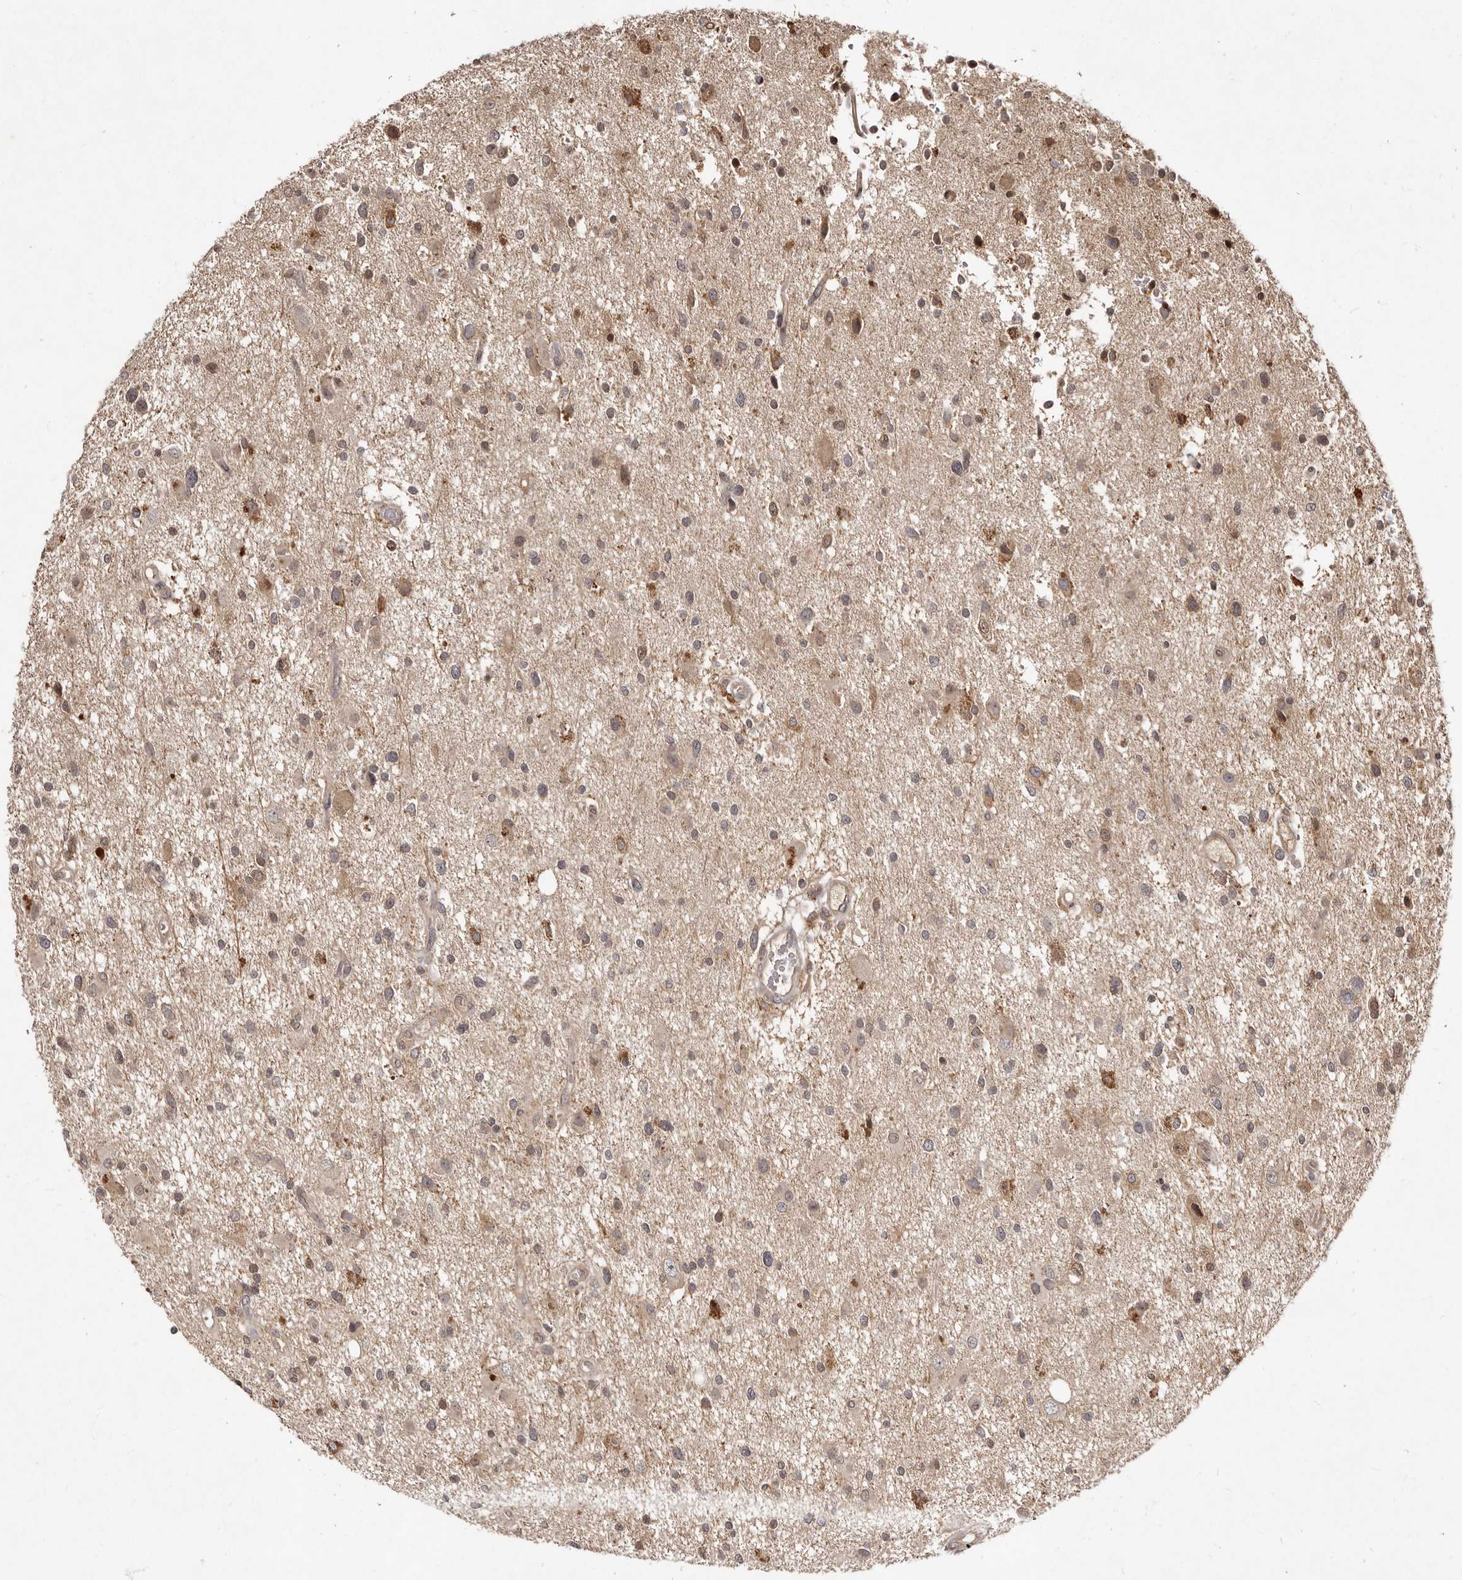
{"staining": {"intensity": "weak", "quantity": "<25%", "location": "cytoplasmic/membranous"}, "tissue": "glioma", "cell_type": "Tumor cells", "image_type": "cancer", "snomed": [{"axis": "morphology", "description": "Glioma, malignant, High grade"}, {"axis": "topography", "description": "Brain"}], "caption": "This micrograph is of high-grade glioma (malignant) stained with immunohistochemistry to label a protein in brown with the nuclei are counter-stained blue. There is no positivity in tumor cells. Nuclei are stained in blue.", "gene": "LCORL", "patient": {"sex": "male", "age": 33}}